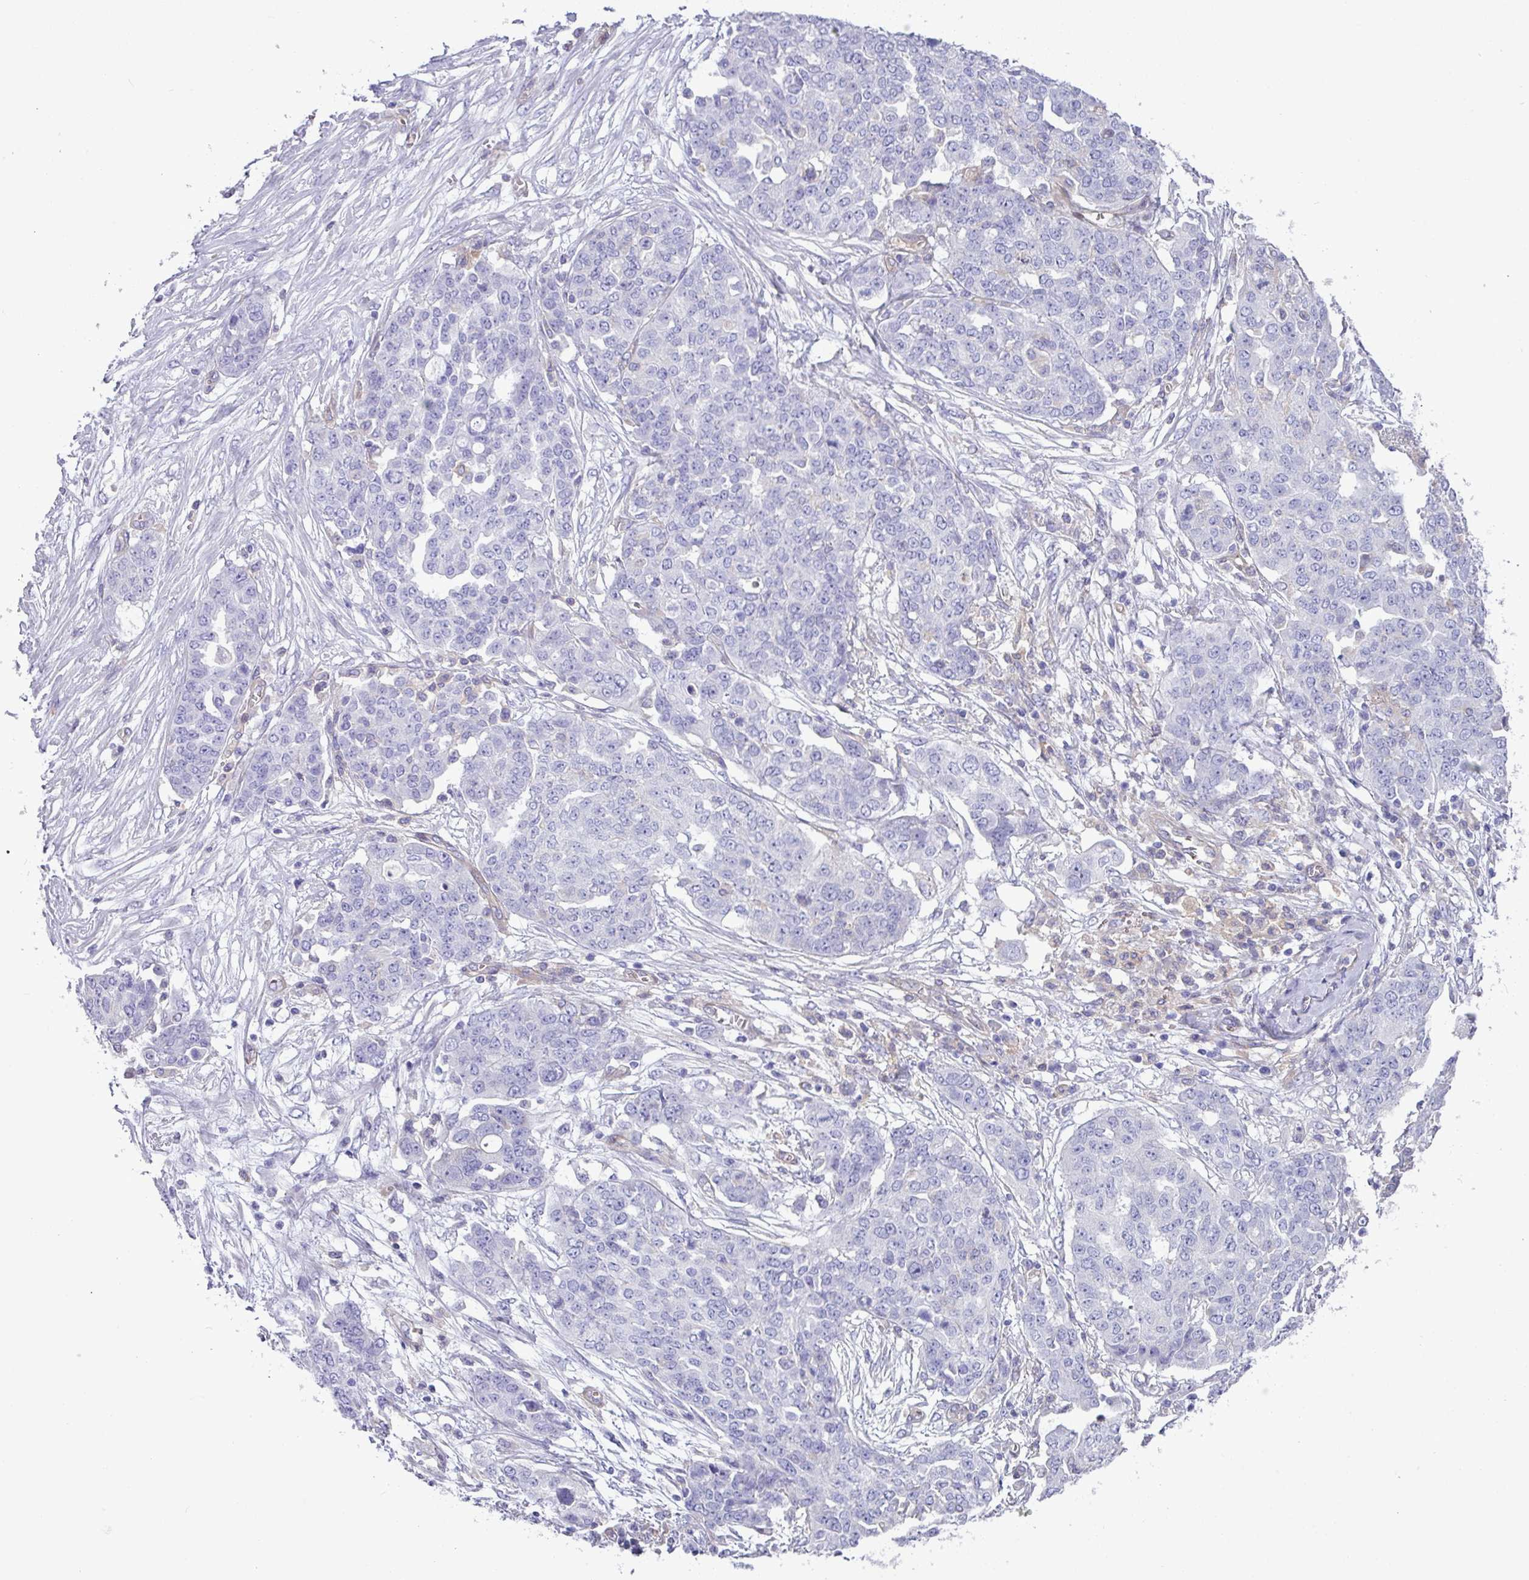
{"staining": {"intensity": "negative", "quantity": "none", "location": "none"}, "tissue": "ovarian cancer", "cell_type": "Tumor cells", "image_type": "cancer", "snomed": [{"axis": "morphology", "description": "Cystadenocarcinoma, serous, NOS"}, {"axis": "topography", "description": "Soft tissue"}, {"axis": "topography", "description": "Ovary"}], "caption": "Immunohistochemical staining of human serous cystadenocarcinoma (ovarian) exhibits no significant positivity in tumor cells.", "gene": "KIRREL3", "patient": {"sex": "female", "age": 57}}